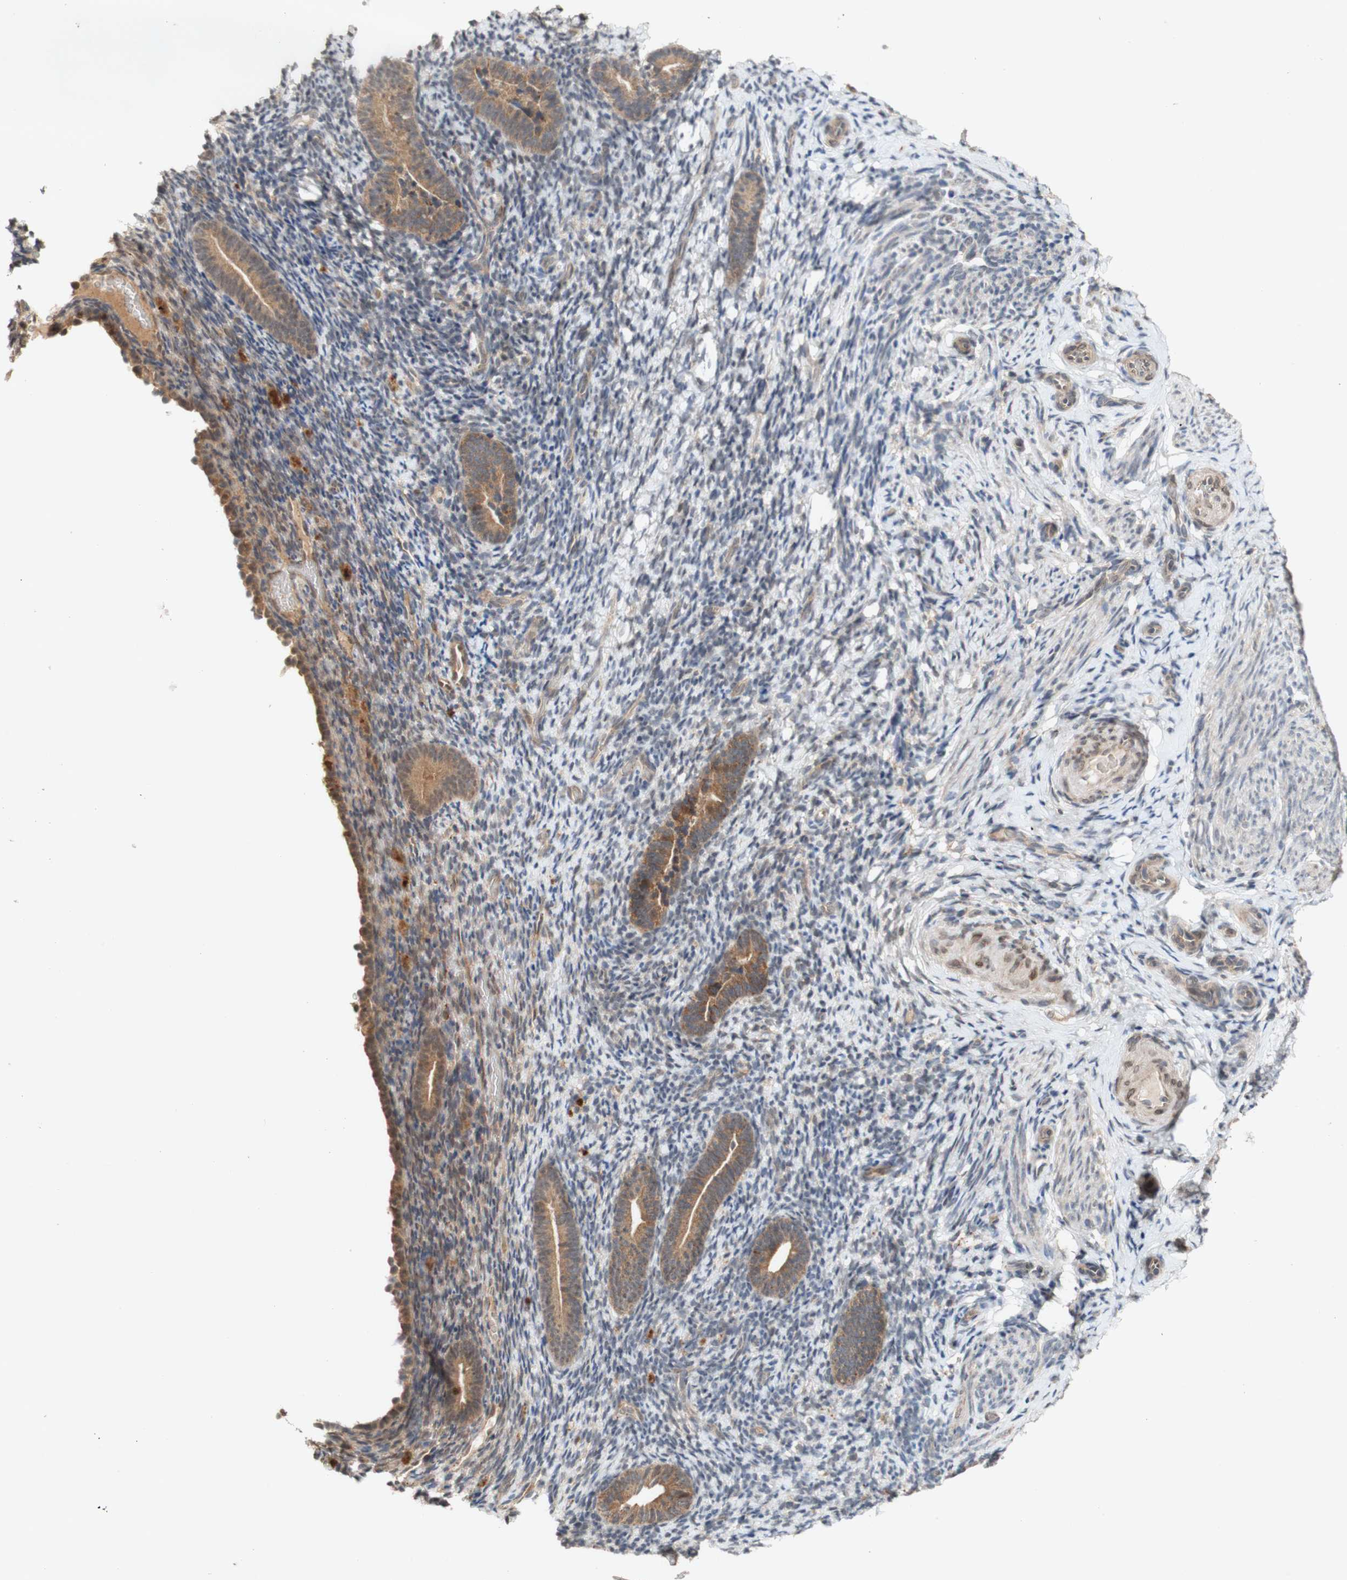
{"staining": {"intensity": "negative", "quantity": "none", "location": "none"}, "tissue": "endometrium", "cell_type": "Cells in endometrial stroma", "image_type": "normal", "snomed": [{"axis": "morphology", "description": "Normal tissue, NOS"}, {"axis": "topography", "description": "Endometrium"}], "caption": "The immunohistochemistry photomicrograph has no significant positivity in cells in endometrial stroma of endometrium. The staining is performed using DAB brown chromogen with nuclei counter-stained in using hematoxylin.", "gene": "PIN1", "patient": {"sex": "female", "age": 51}}